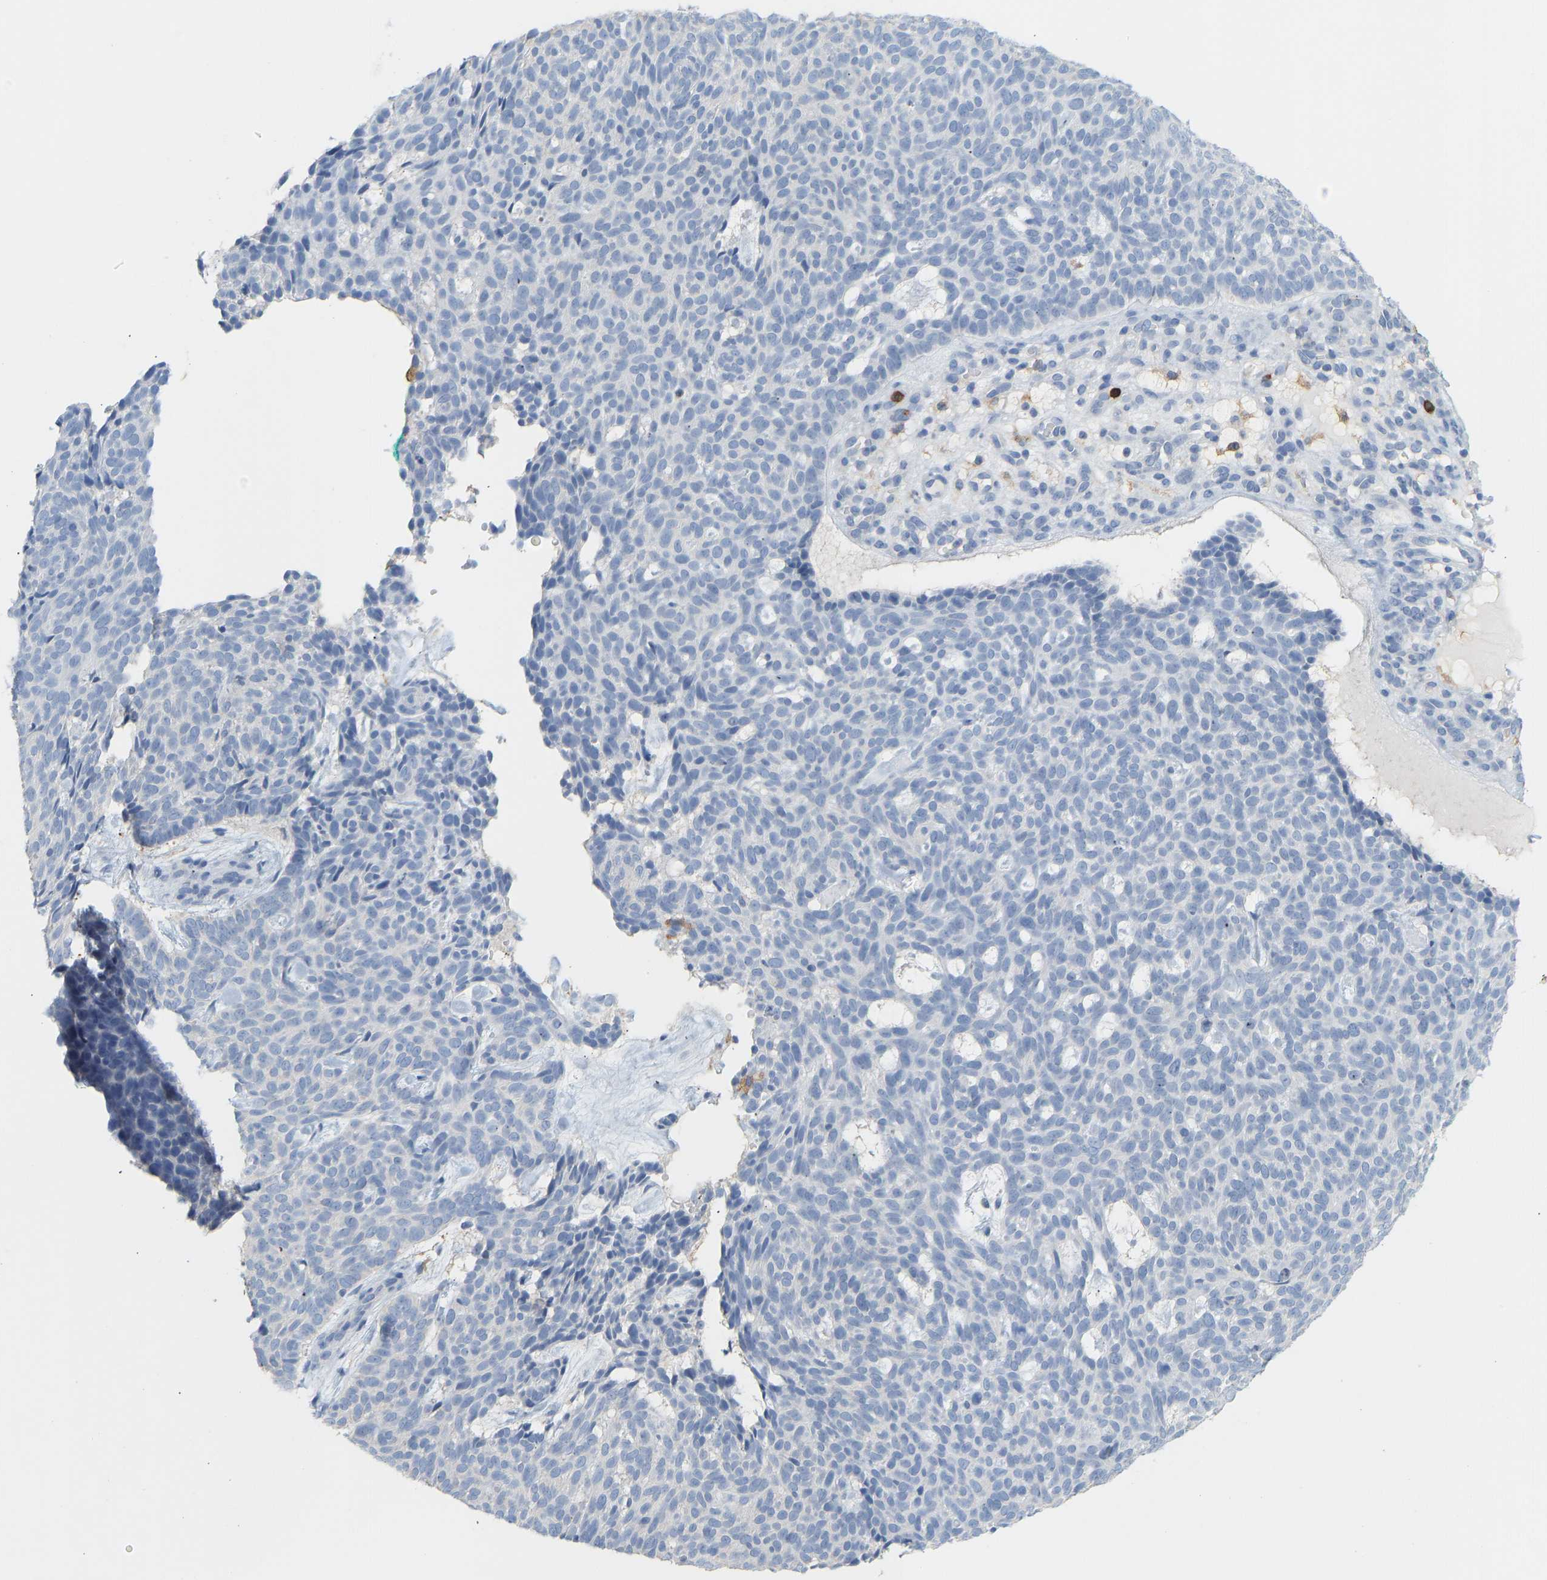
{"staining": {"intensity": "negative", "quantity": "none", "location": "none"}, "tissue": "skin cancer", "cell_type": "Tumor cells", "image_type": "cancer", "snomed": [{"axis": "morphology", "description": "Basal cell carcinoma"}, {"axis": "topography", "description": "Skin"}], "caption": "Histopathology image shows no significant protein expression in tumor cells of skin cancer (basal cell carcinoma). The staining is performed using DAB (3,3'-diaminobenzidine) brown chromogen with nuclei counter-stained in using hematoxylin.", "gene": "EVL", "patient": {"sex": "male", "age": 61}}